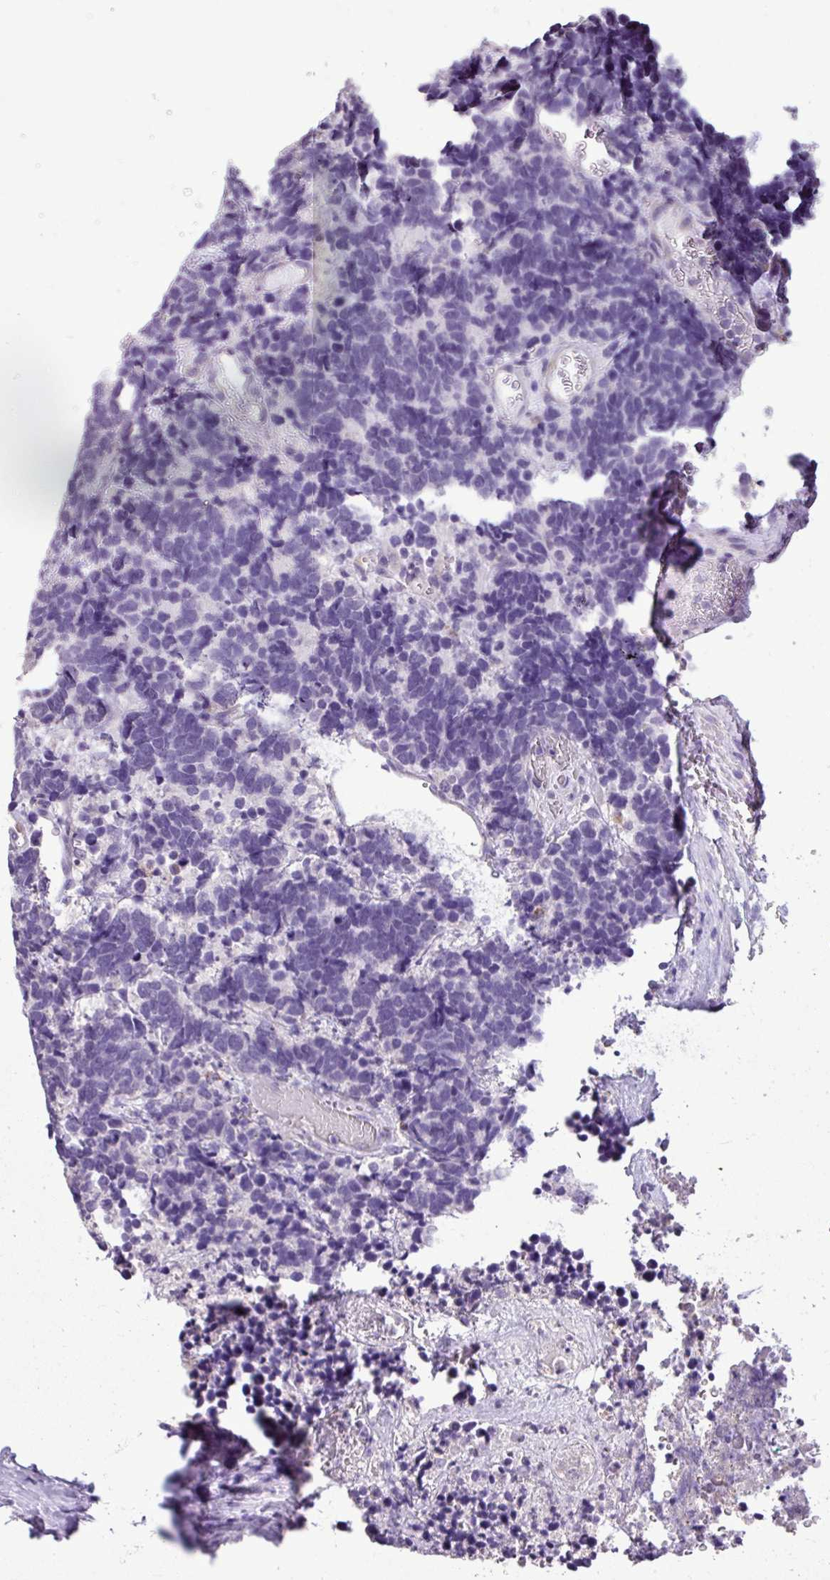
{"staining": {"intensity": "negative", "quantity": "none", "location": "none"}, "tissue": "carcinoid", "cell_type": "Tumor cells", "image_type": "cancer", "snomed": [{"axis": "morphology", "description": "Carcinoma, NOS"}, {"axis": "morphology", "description": "Carcinoid, malignant, NOS"}, {"axis": "topography", "description": "Urinary bladder"}], "caption": "This photomicrograph is of carcinoma stained with immunohistochemistry to label a protein in brown with the nuclei are counter-stained blue. There is no positivity in tumor cells.", "gene": "ALDH2", "patient": {"sex": "male", "age": 57}}